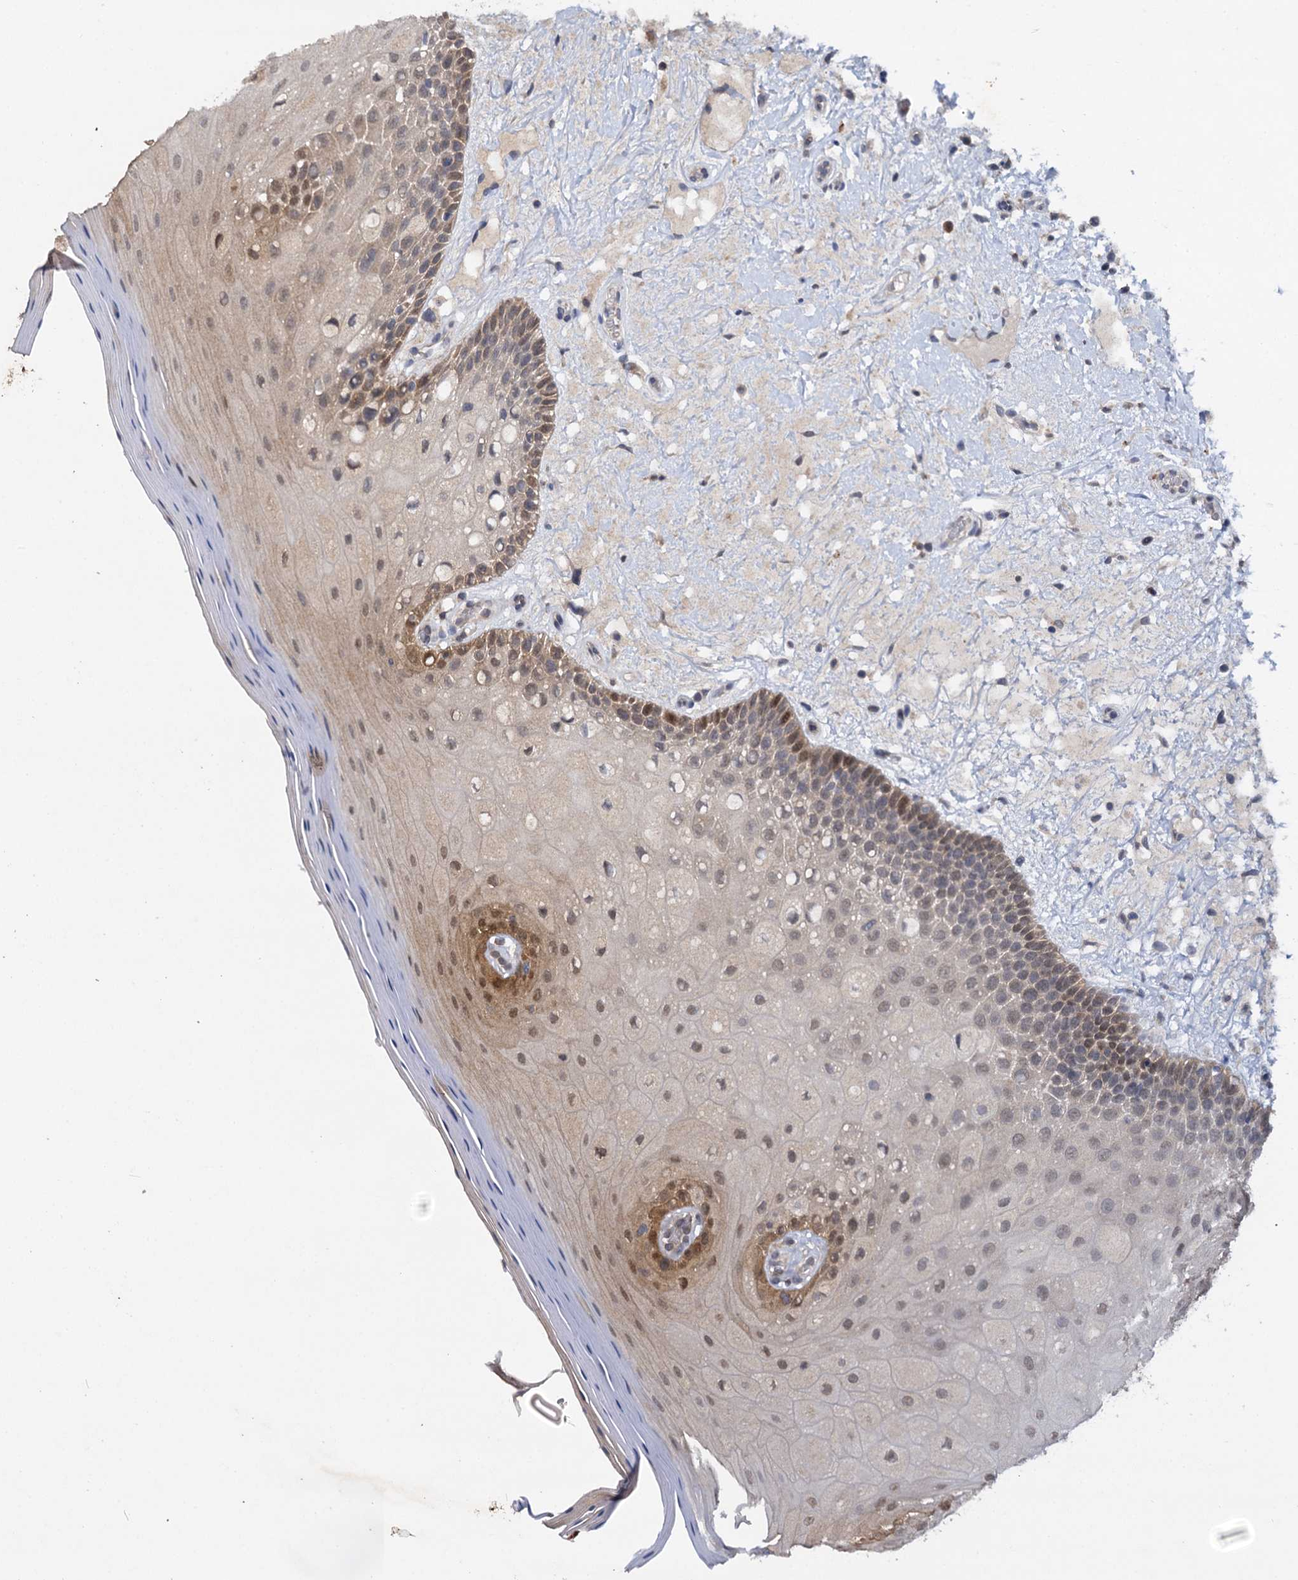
{"staining": {"intensity": "strong", "quantity": "<25%", "location": "nuclear"}, "tissue": "oral mucosa", "cell_type": "Squamous epithelial cells", "image_type": "normal", "snomed": [{"axis": "morphology", "description": "Normal tissue, NOS"}, {"axis": "topography", "description": "Oral tissue"}, {"axis": "topography", "description": "Tounge, NOS"}], "caption": "IHC (DAB (3,3'-diaminobenzidine)) staining of unremarkable human oral mucosa exhibits strong nuclear protein expression in about <25% of squamous epithelial cells.", "gene": "SLC46A3", "patient": {"sex": "male", "age": 47}}